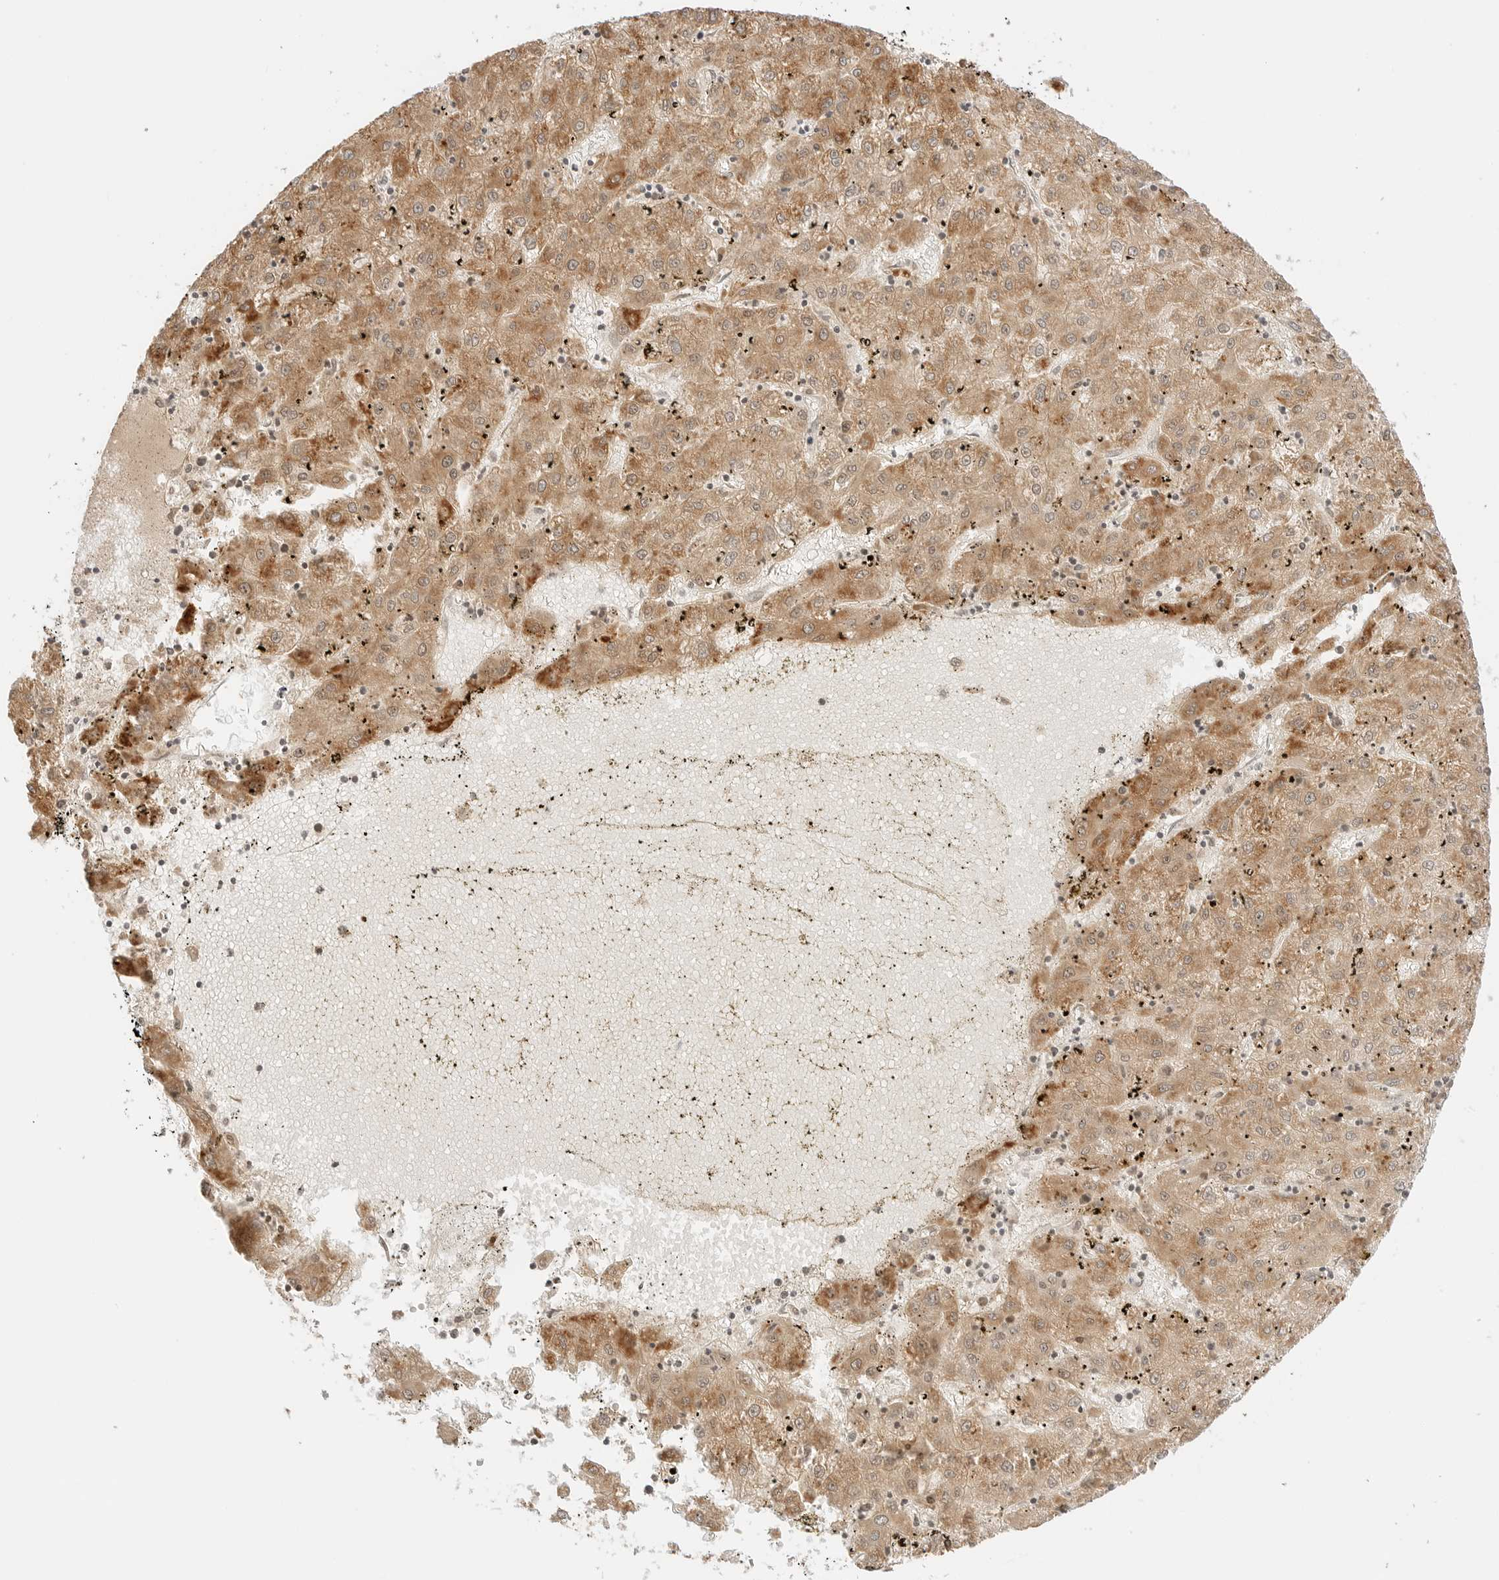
{"staining": {"intensity": "moderate", "quantity": ">75%", "location": "cytoplasmic/membranous"}, "tissue": "liver cancer", "cell_type": "Tumor cells", "image_type": "cancer", "snomed": [{"axis": "morphology", "description": "Carcinoma, Hepatocellular, NOS"}, {"axis": "topography", "description": "Liver"}], "caption": "Liver hepatocellular carcinoma stained with a protein marker reveals moderate staining in tumor cells.", "gene": "RPS6KL1", "patient": {"sex": "male", "age": 72}}